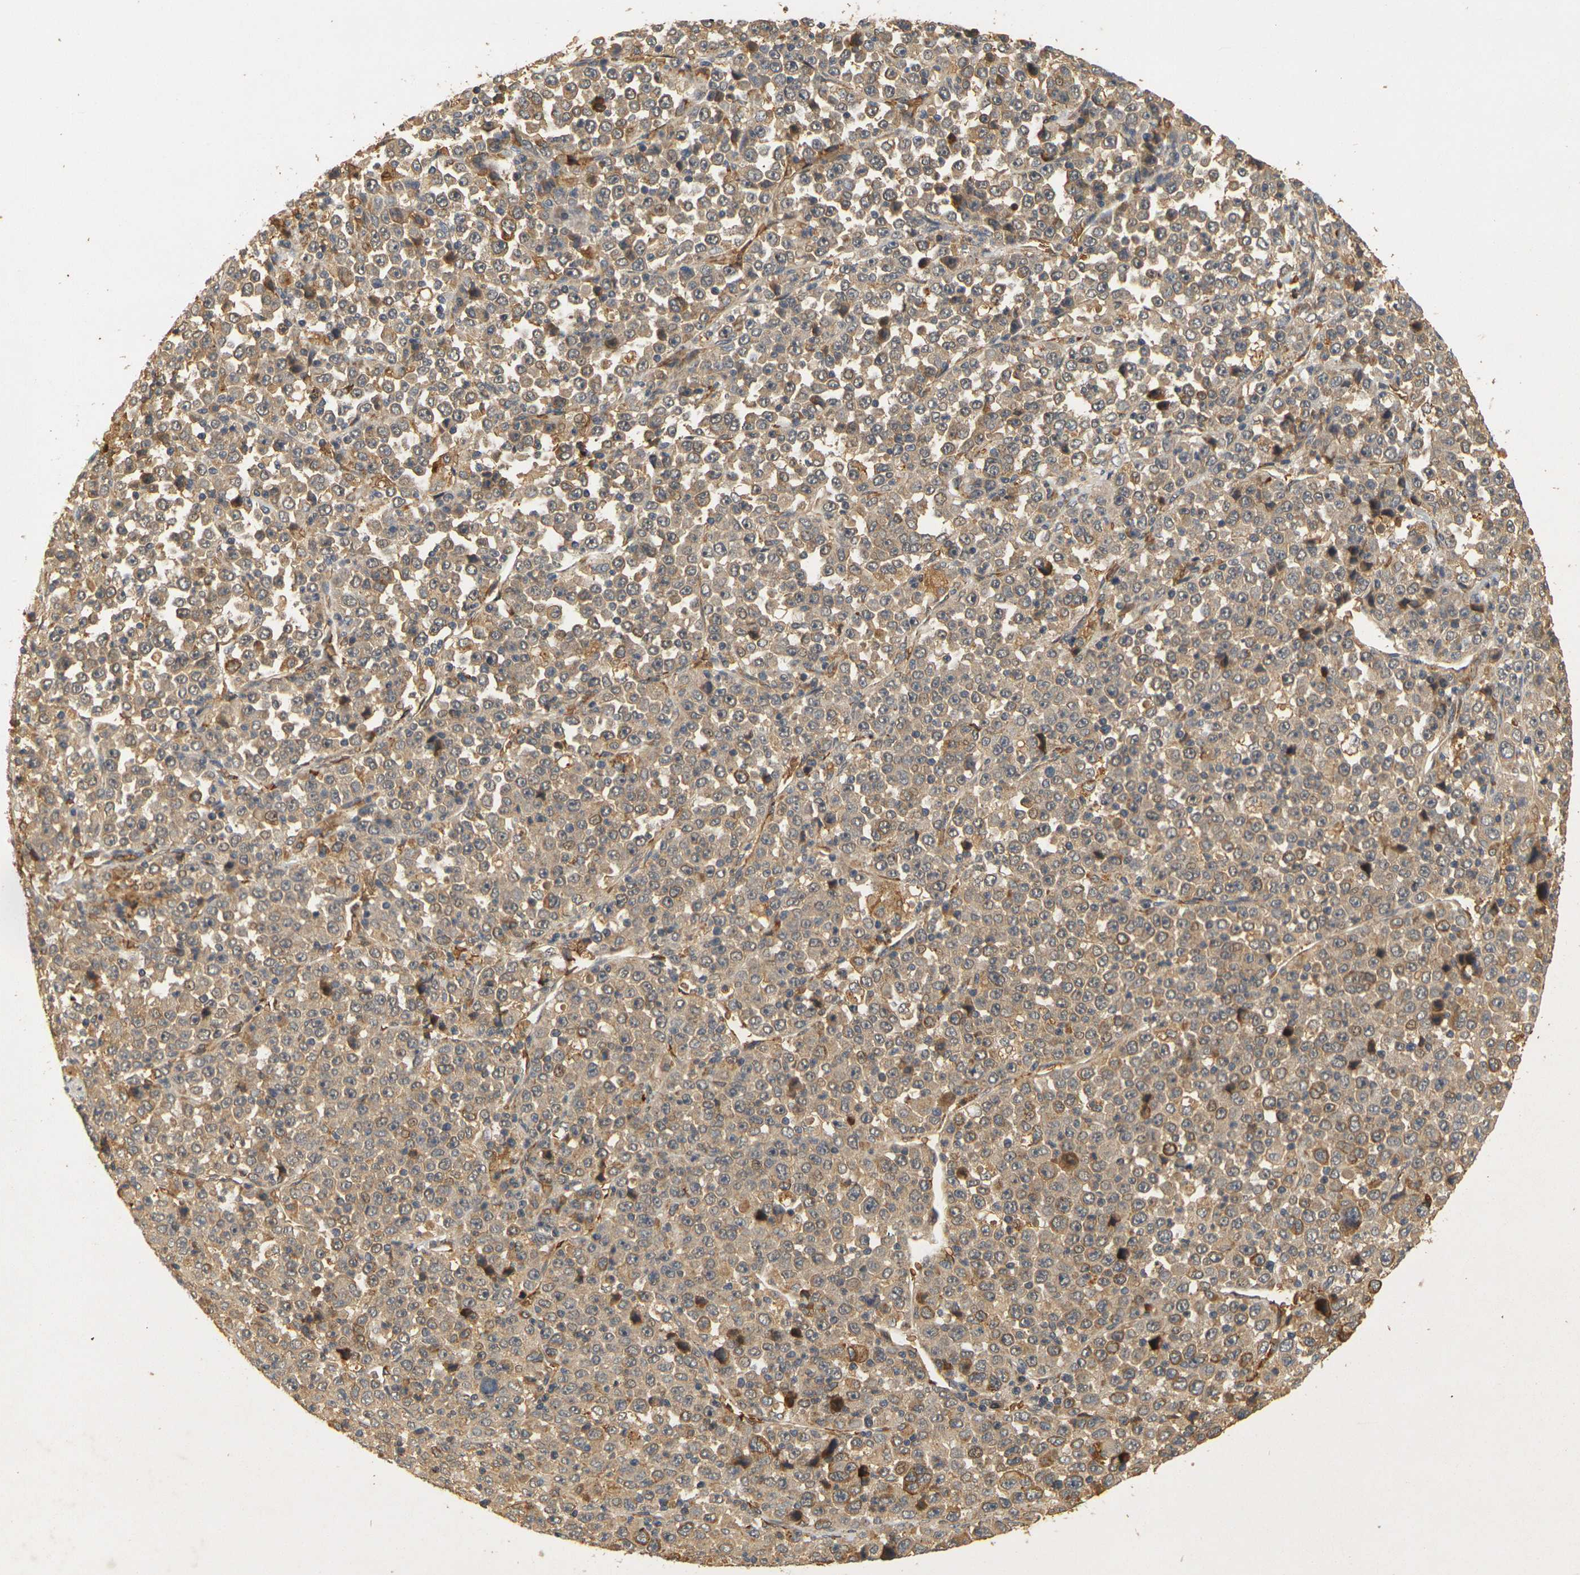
{"staining": {"intensity": "weak", "quantity": ">75%", "location": "cytoplasmic/membranous"}, "tissue": "stomach cancer", "cell_type": "Tumor cells", "image_type": "cancer", "snomed": [{"axis": "morphology", "description": "Normal tissue, NOS"}, {"axis": "morphology", "description": "Adenocarcinoma, NOS"}, {"axis": "topography", "description": "Stomach, upper"}, {"axis": "topography", "description": "Stomach"}], "caption": "Protein expression analysis of stomach adenocarcinoma shows weak cytoplasmic/membranous staining in approximately >75% of tumor cells. (IHC, brightfield microscopy, high magnification).", "gene": "MEGF9", "patient": {"sex": "male", "age": 59}}